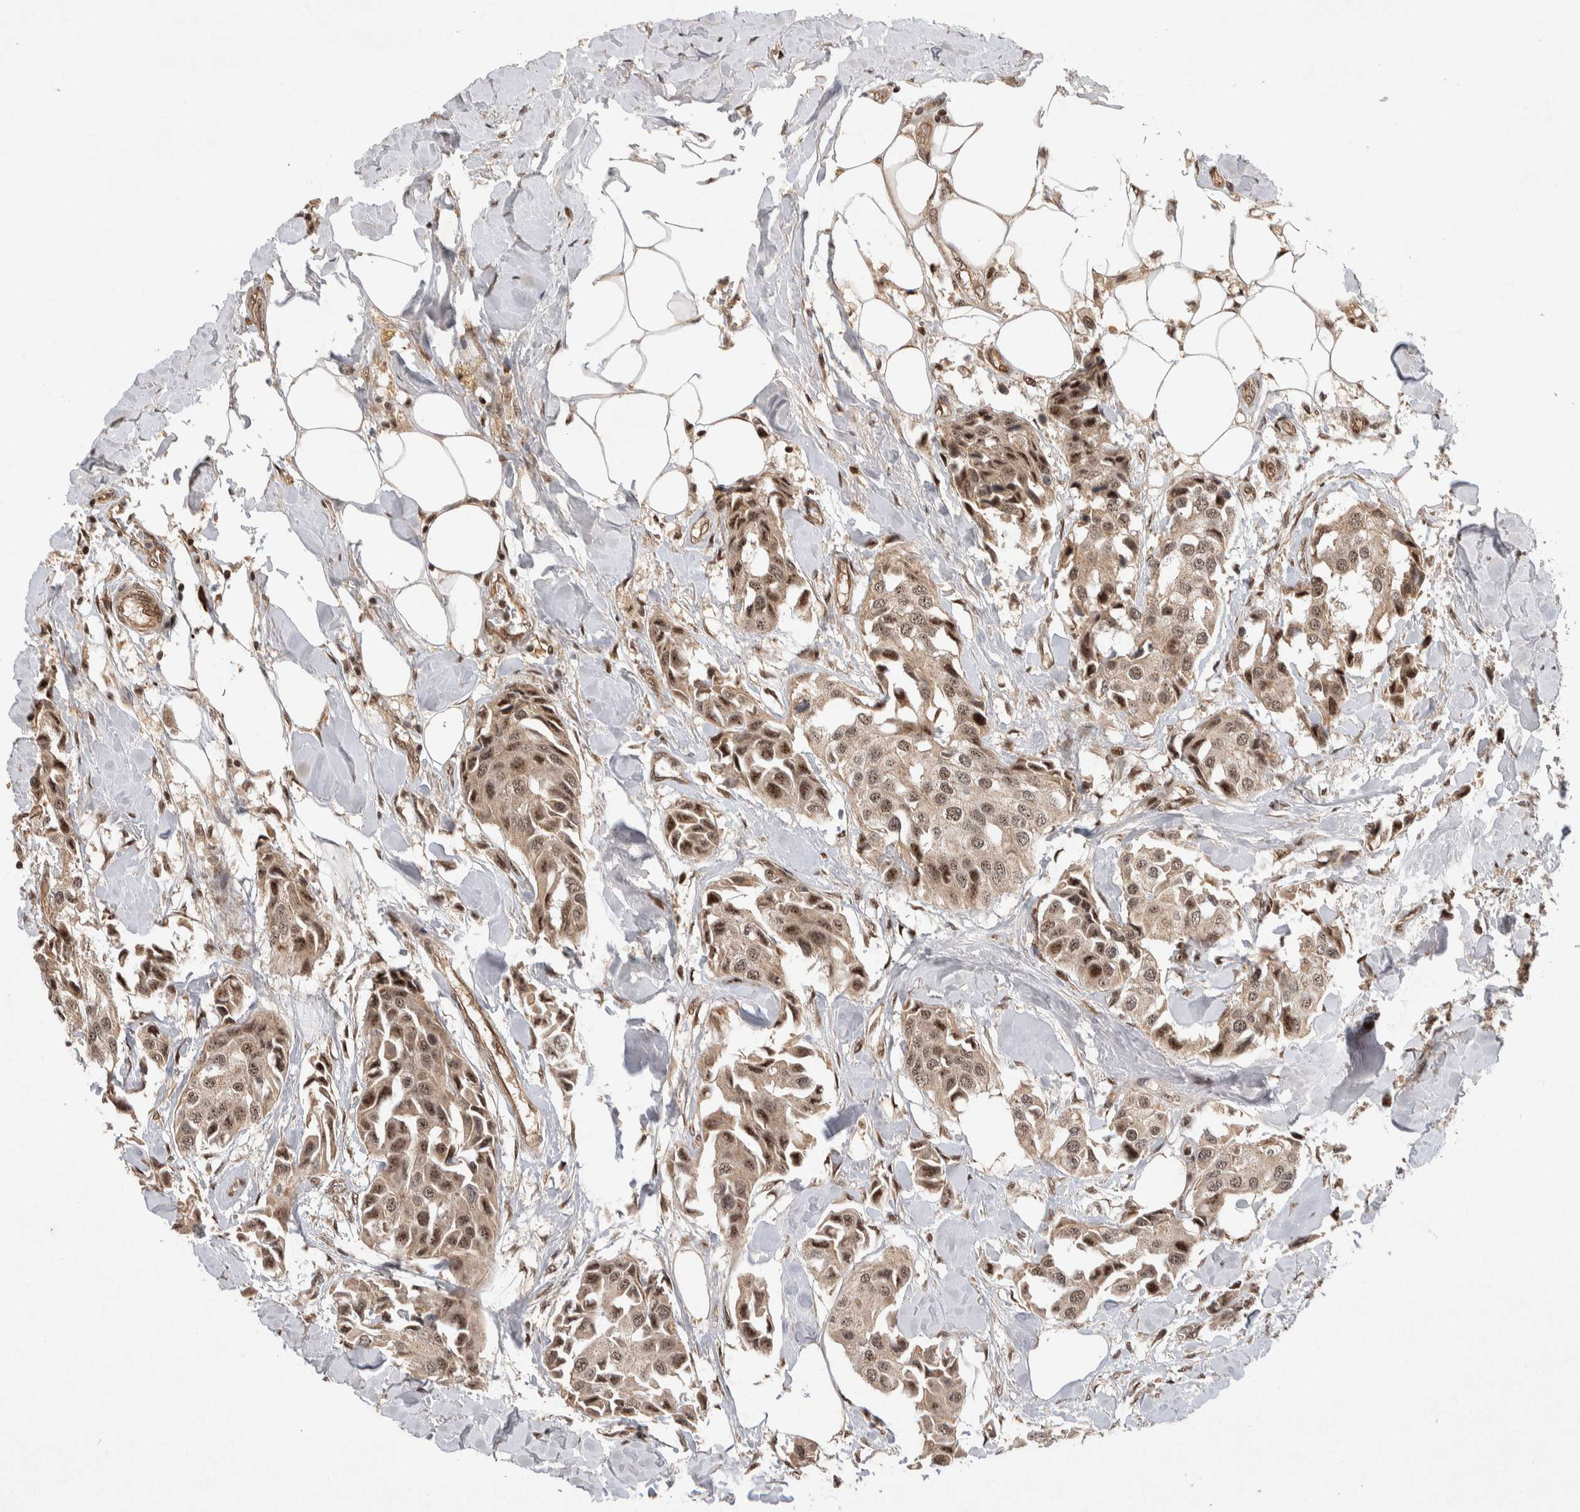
{"staining": {"intensity": "weak", "quantity": ">75%", "location": "cytoplasmic/membranous,nuclear"}, "tissue": "breast cancer", "cell_type": "Tumor cells", "image_type": "cancer", "snomed": [{"axis": "morphology", "description": "Duct carcinoma"}, {"axis": "topography", "description": "Breast"}], "caption": "Tumor cells demonstrate low levels of weak cytoplasmic/membranous and nuclear expression in about >75% of cells in human breast cancer.", "gene": "TOR1B", "patient": {"sex": "female", "age": 80}}